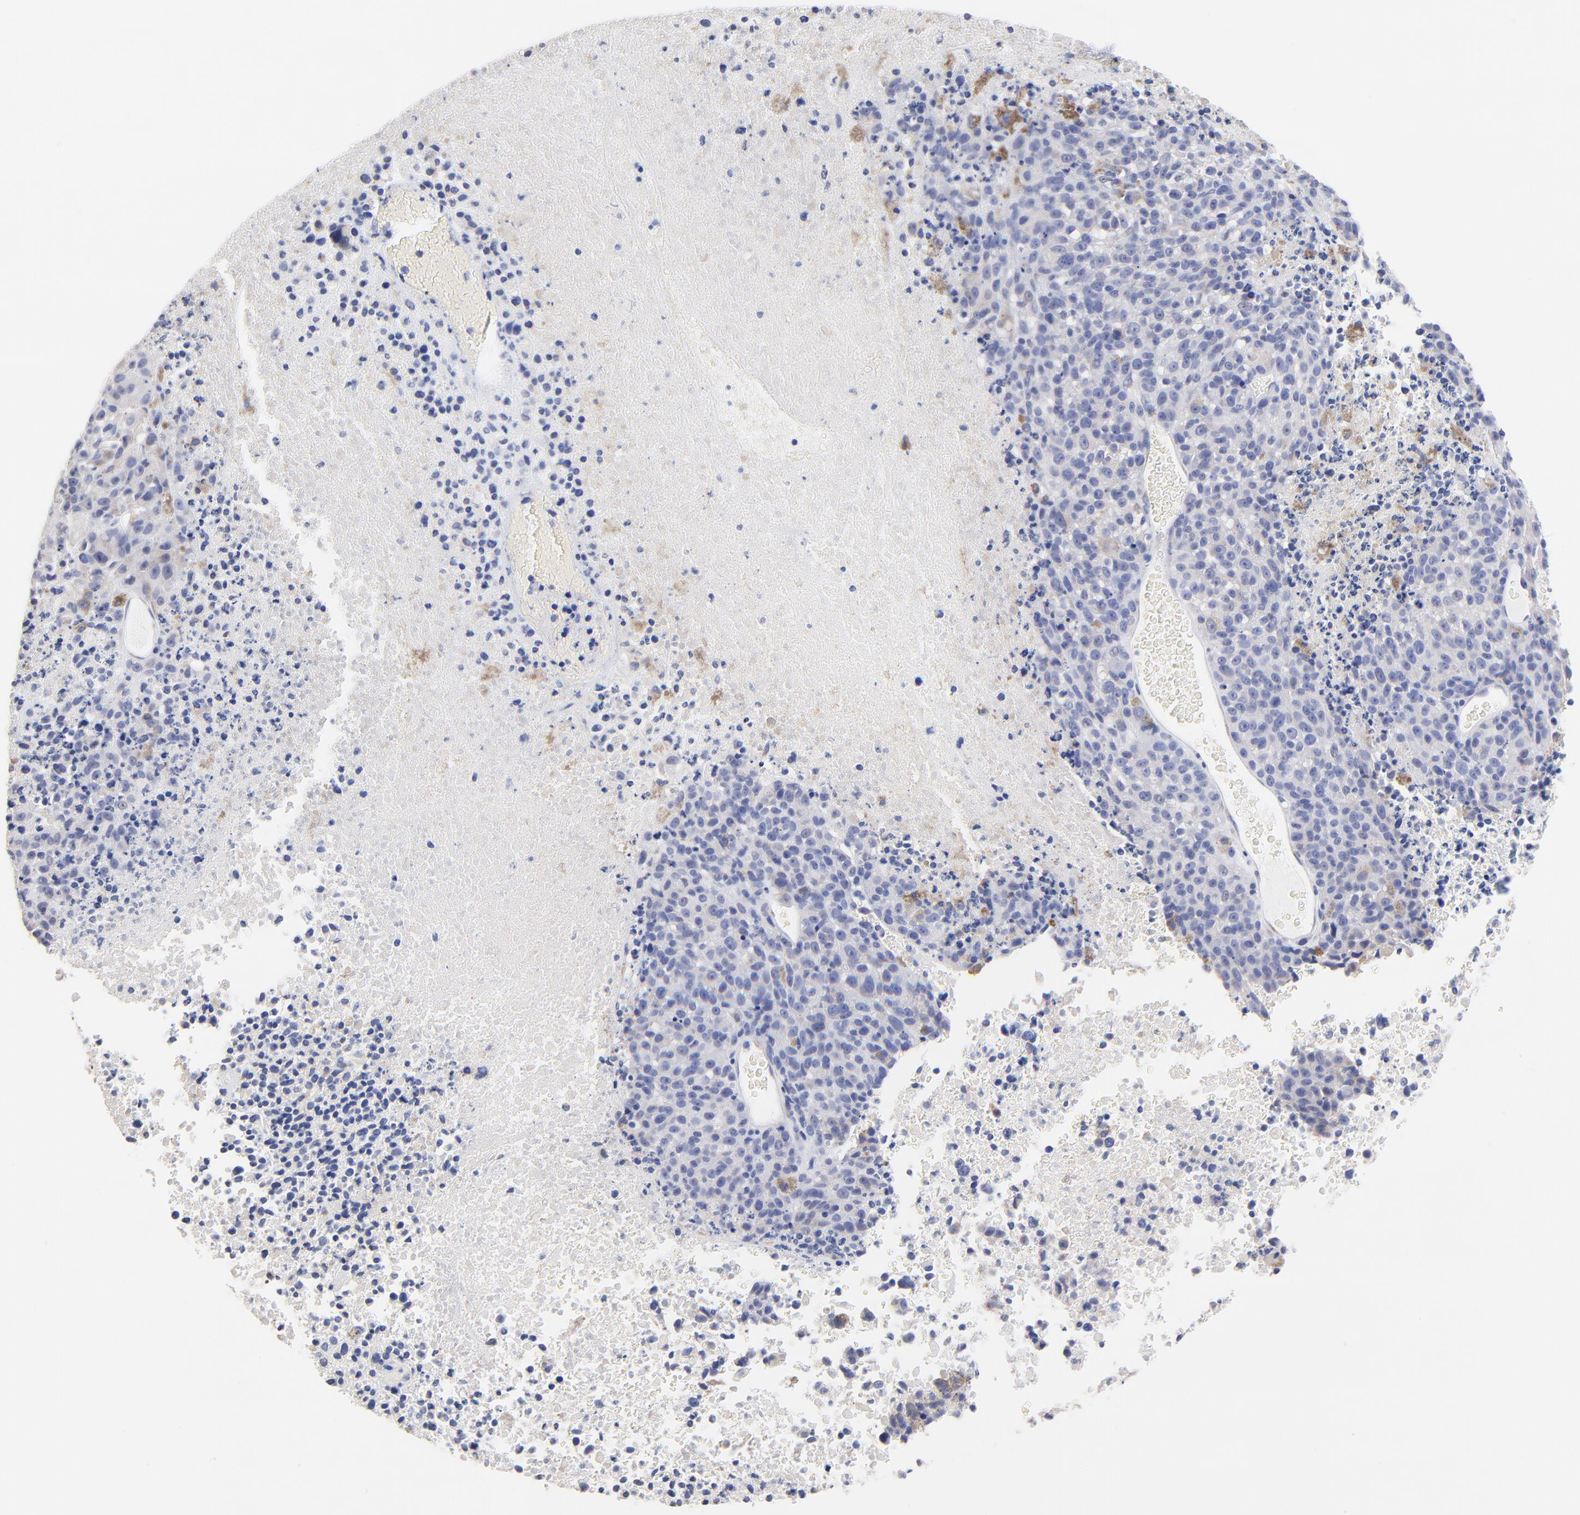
{"staining": {"intensity": "negative", "quantity": "none", "location": "none"}, "tissue": "melanoma", "cell_type": "Tumor cells", "image_type": "cancer", "snomed": [{"axis": "morphology", "description": "Malignant melanoma, Metastatic site"}, {"axis": "topography", "description": "Cerebral cortex"}], "caption": "Histopathology image shows no significant protein expression in tumor cells of malignant melanoma (metastatic site).", "gene": "LAX1", "patient": {"sex": "female", "age": 52}}